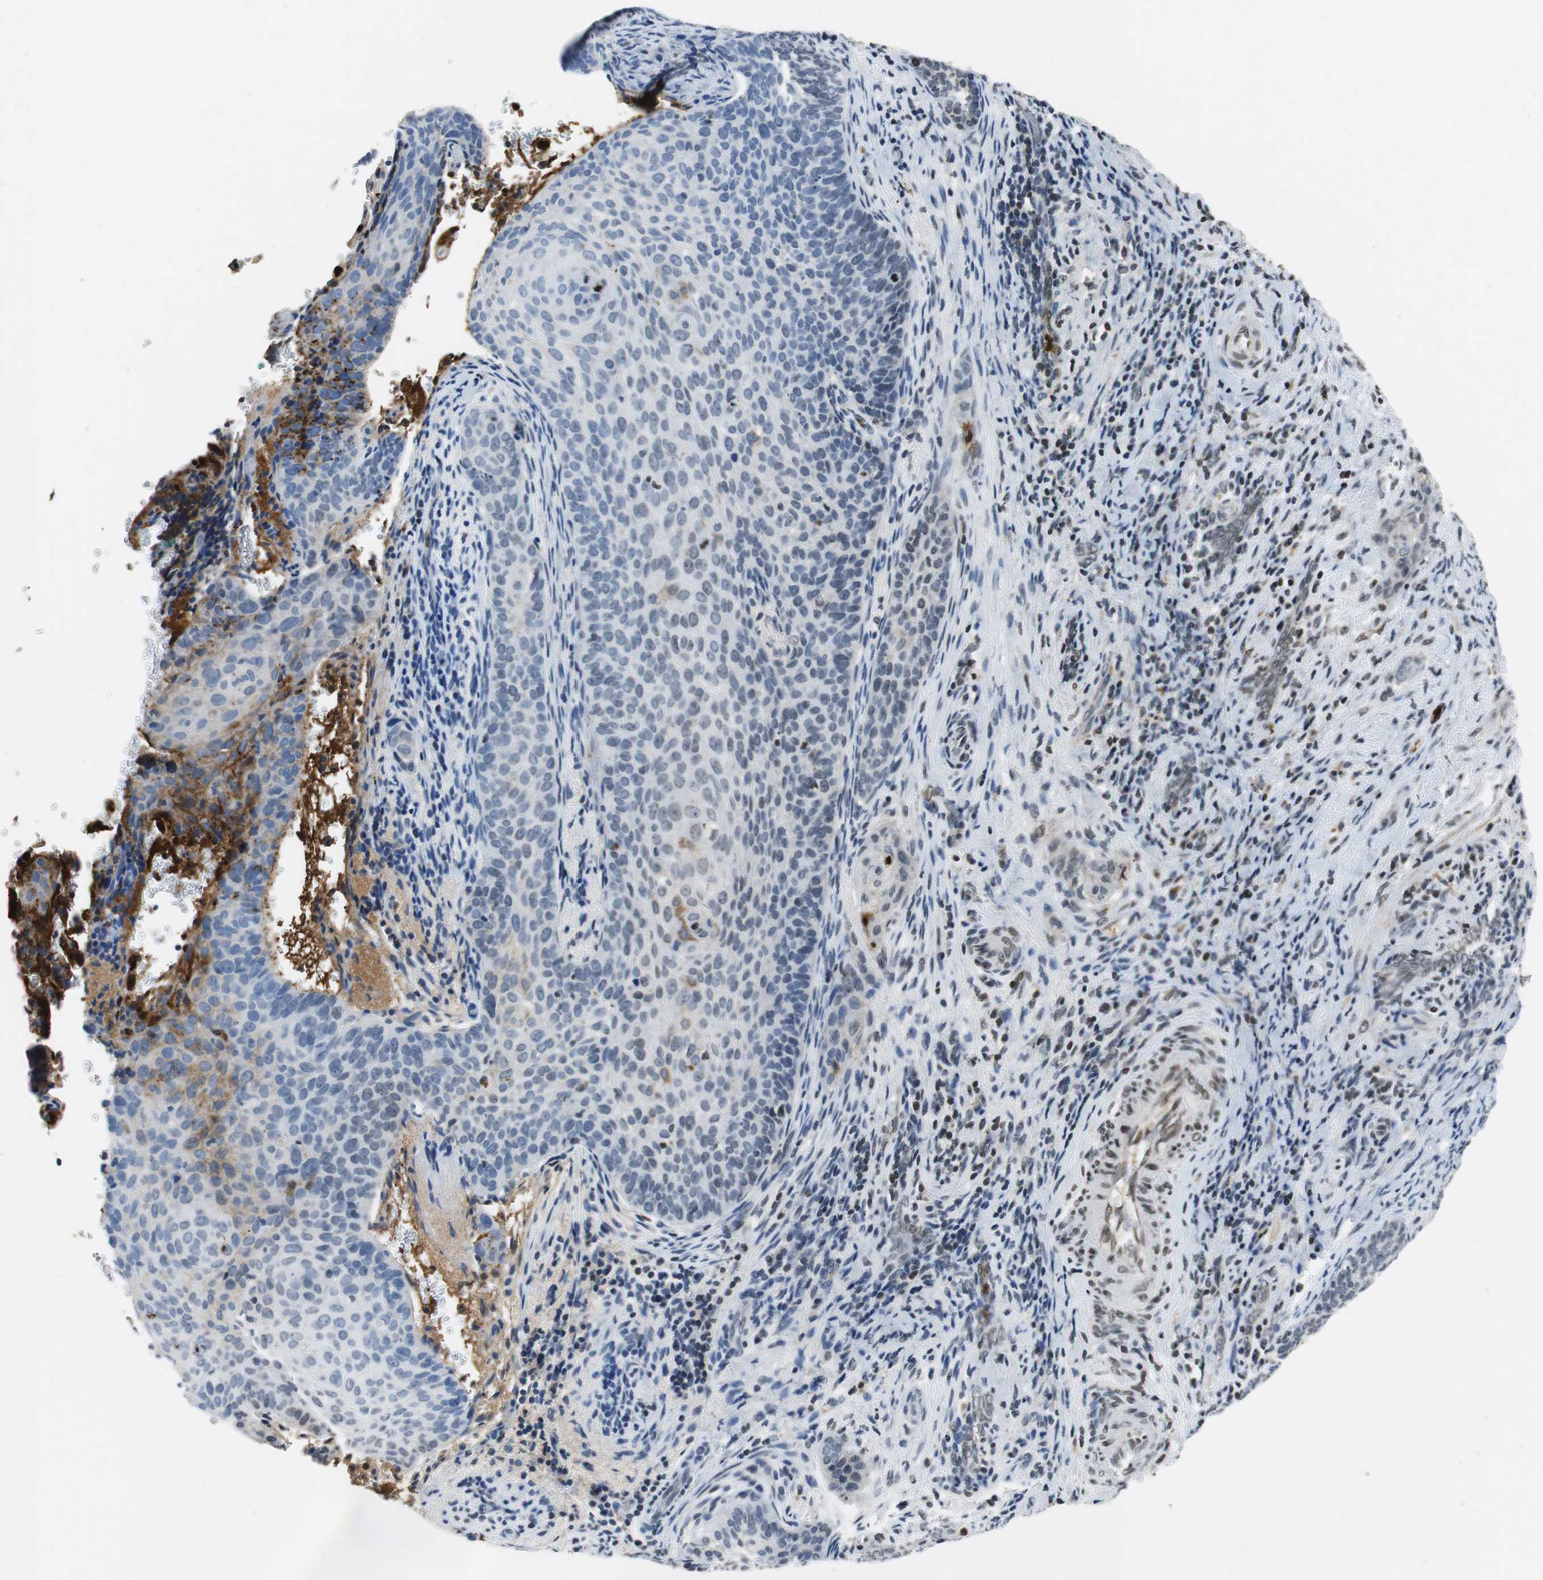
{"staining": {"intensity": "weak", "quantity": "25%-75%", "location": "nuclear"}, "tissue": "cervical cancer", "cell_type": "Tumor cells", "image_type": "cancer", "snomed": [{"axis": "morphology", "description": "Squamous cell carcinoma, NOS"}, {"axis": "topography", "description": "Cervix"}], "caption": "A brown stain shows weak nuclear positivity of a protein in human cervical cancer tumor cells.", "gene": "ORM1", "patient": {"sex": "female", "age": 33}}